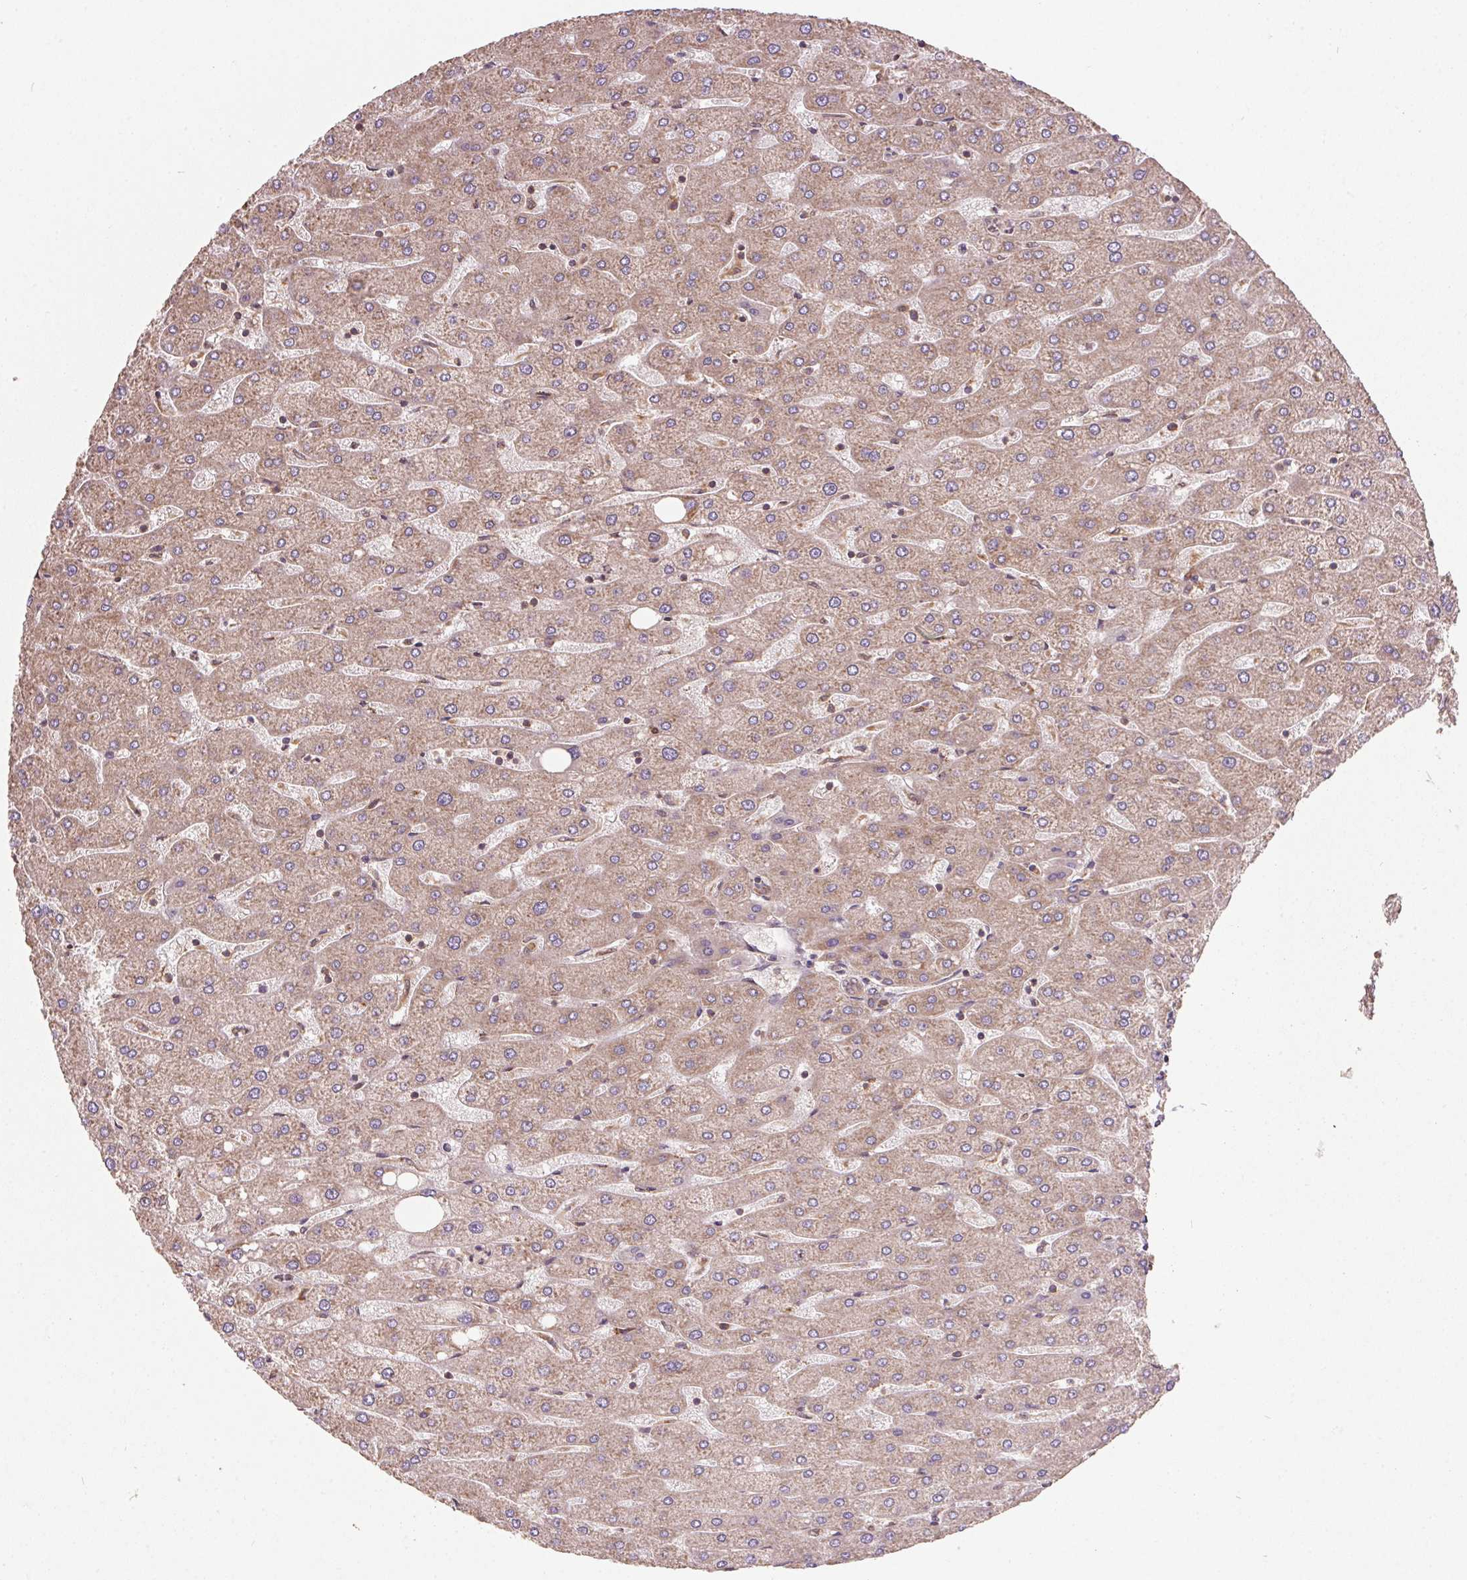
{"staining": {"intensity": "weak", "quantity": "25%-75%", "location": "cytoplasmic/membranous"}, "tissue": "liver", "cell_type": "Cholangiocytes", "image_type": "normal", "snomed": [{"axis": "morphology", "description": "Normal tissue, NOS"}, {"axis": "topography", "description": "Liver"}], "caption": "DAB (3,3'-diaminobenzidine) immunohistochemical staining of benign human liver exhibits weak cytoplasmic/membranous protein staining in approximately 25%-75% of cholangiocytes.", "gene": "EIF2S1", "patient": {"sex": "male", "age": 67}}